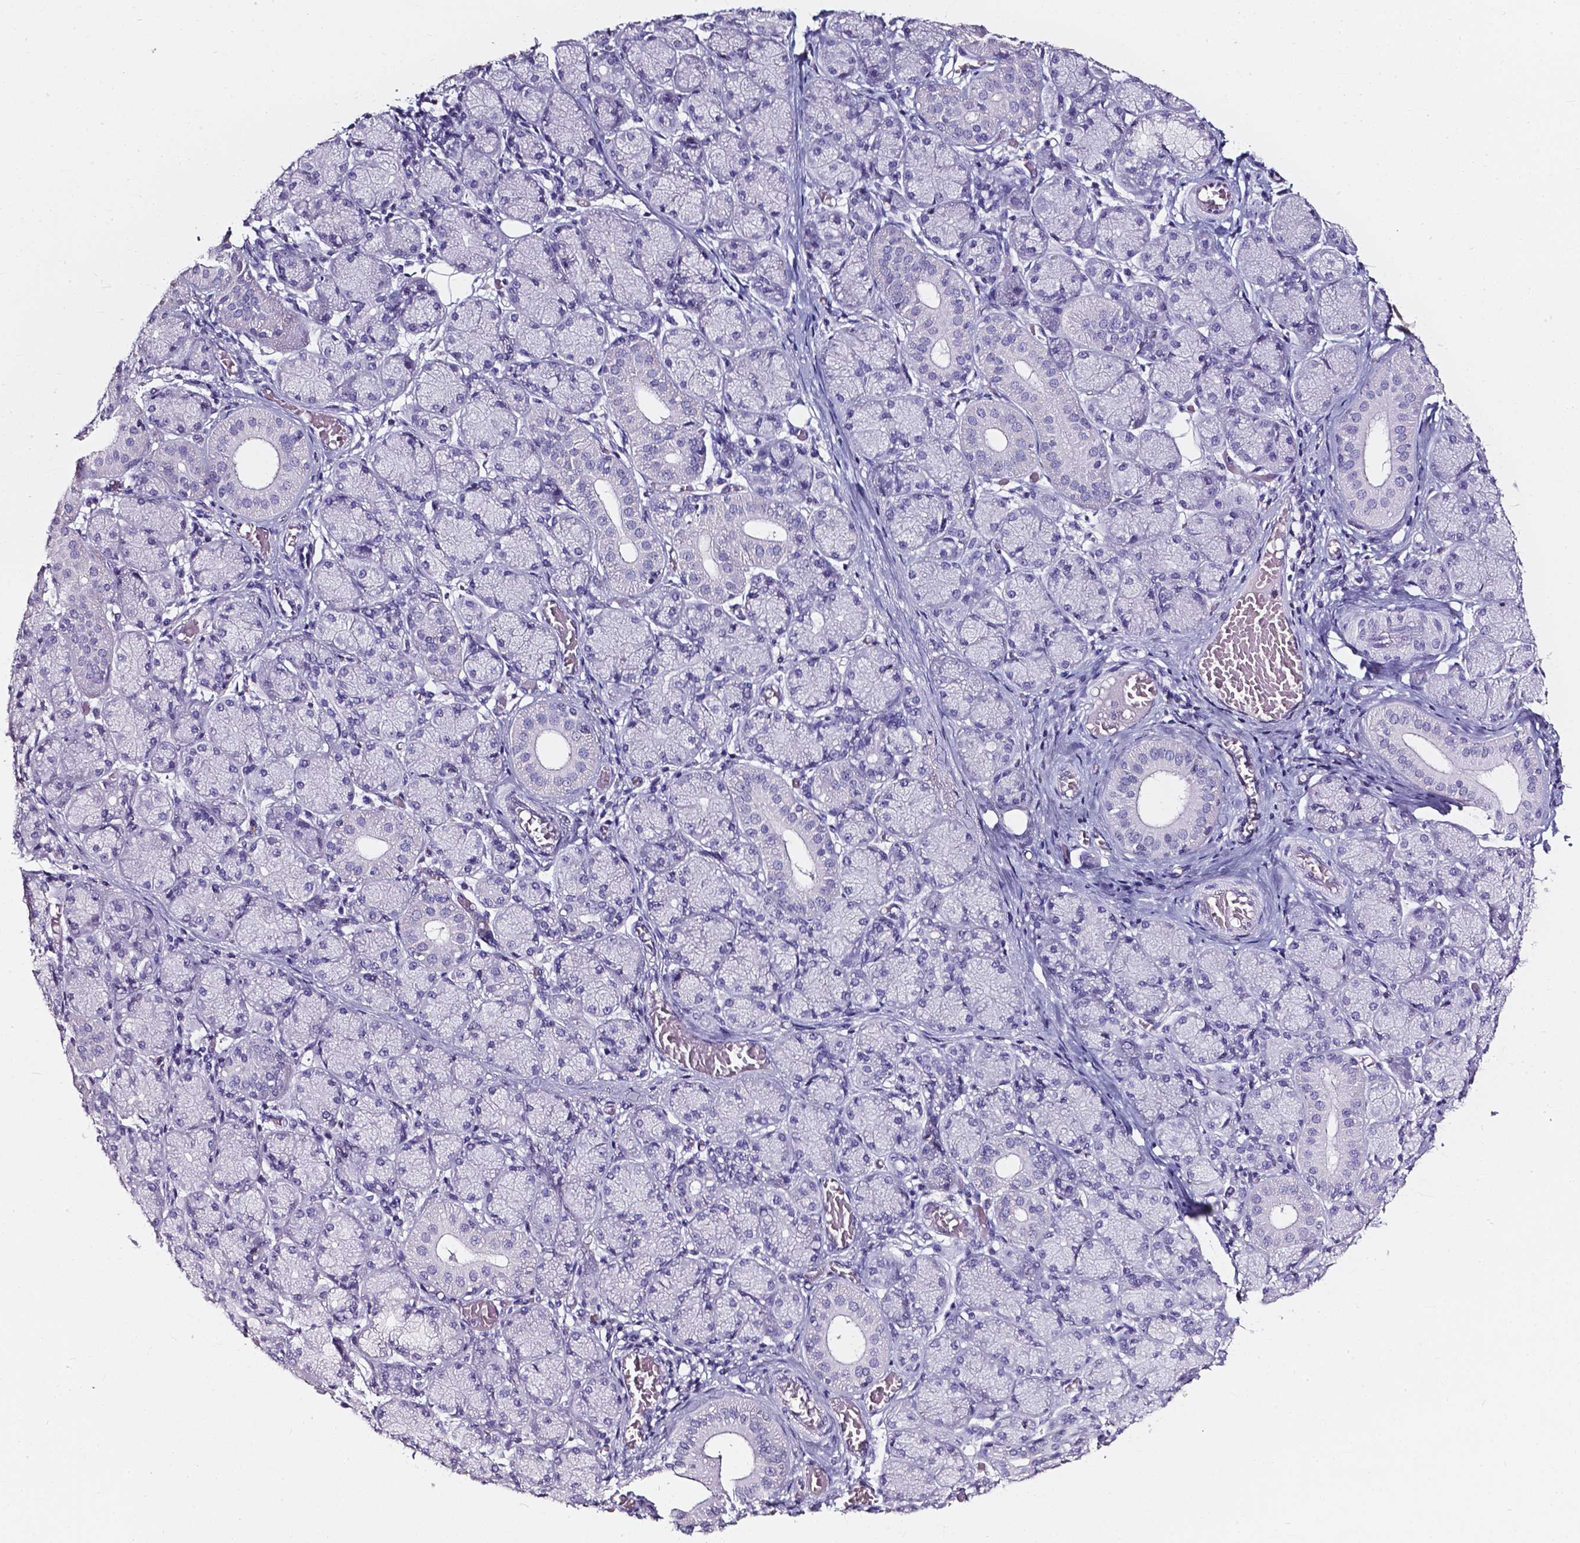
{"staining": {"intensity": "negative", "quantity": "none", "location": "none"}, "tissue": "salivary gland", "cell_type": "Glandular cells", "image_type": "normal", "snomed": [{"axis": "morphology", "description": "Normal tissue, NOS"}, {"axis": "topography", "description": "Salivary gland"}, {"axis": "topography", "description": "Peripheral nerve tissue"}], "caption": "DAB immunohistochemical staining of benign salivary gland shows no significant expression in glandular cells.", "gene": "AKR1B10", "patient": {"sex": "female", "age": 24}}